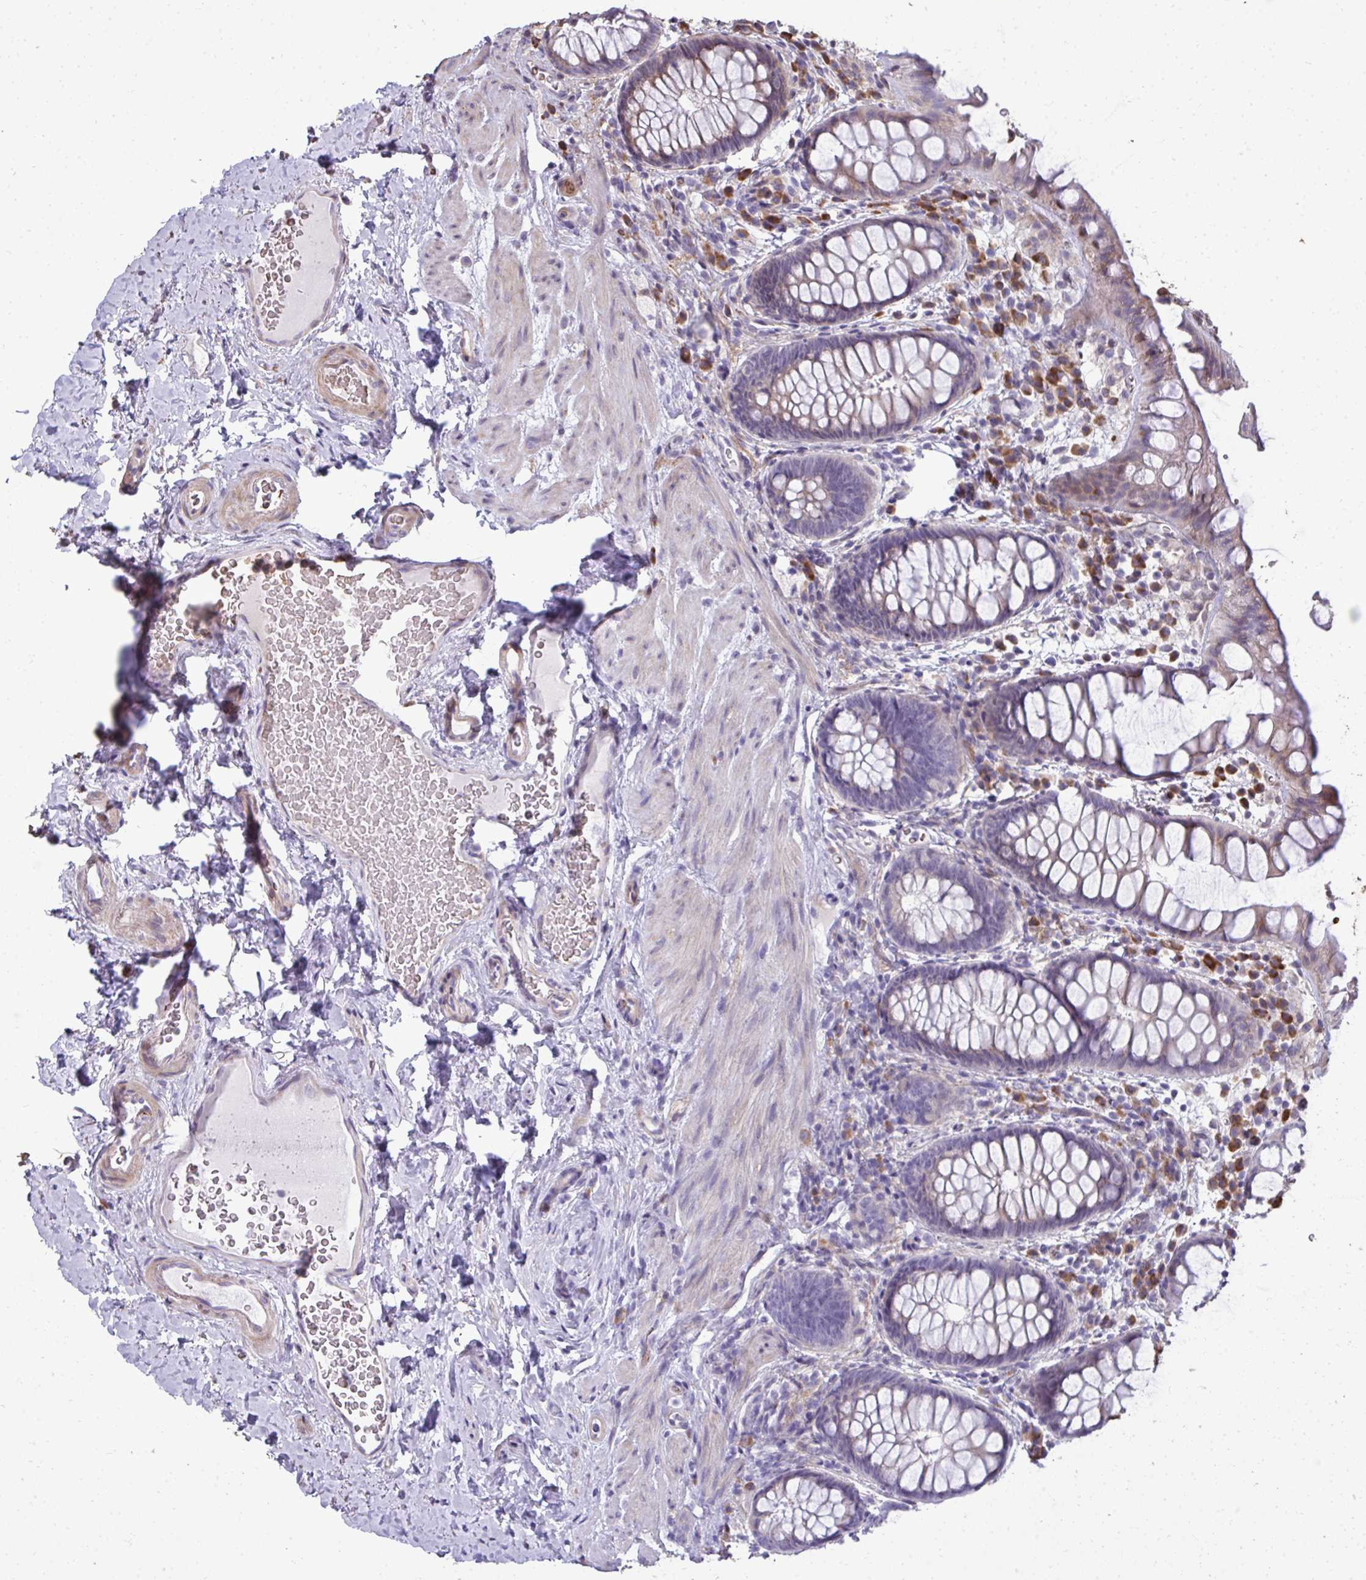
{"staining": {"intensity": "weak", "quantity": "25%-75%", "location": "cytoplasmic/membranous"}, "tissue": "rectum", "cell_type": "Glandular cells", "image_type": "normal", "snomed": [{"axis": "morphology", "description": "Normal tissue, NOS"}, {"axis": "topography", "description": "Rectum"}], "caption": "Protein staining by immunohistochemistry demonstrates weak cytoplasmic/membranous staining in about 25%-75% of glandular cells in benign rectum. (DAB (3,3'-diaminobenzidine) IHC, brown staining for protein, blue staining for nuclei).", "gene": "FIBCD1", "patient": {"sex": "female", "age": 69}}